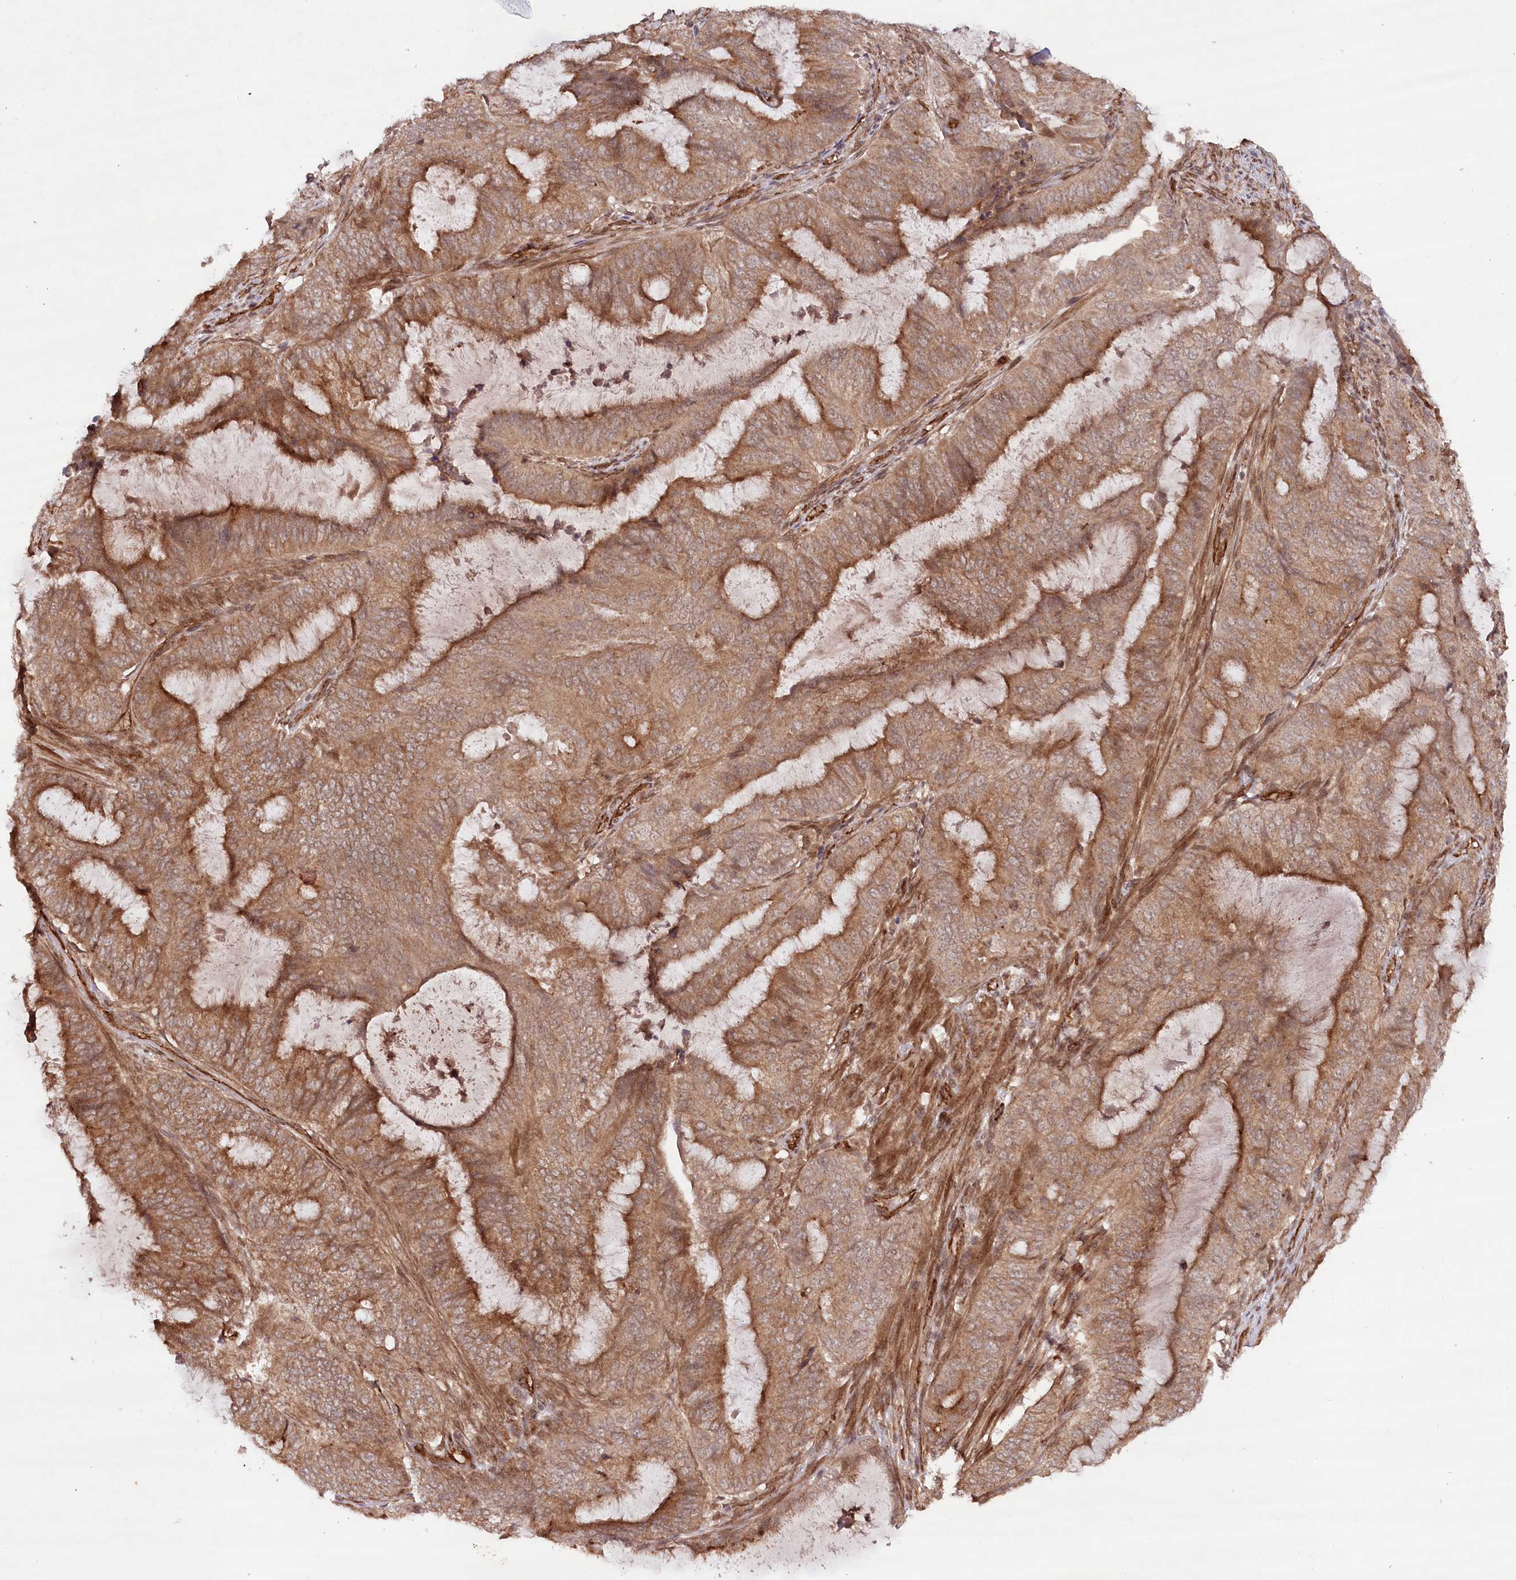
{"staining": {"intensity": "moderate", "quantity": ">75%", "location": "cytoplasmic/membranous"}, "tissue": "endometrial cancer", "cell_type": "Tumor cells", "image_type": "cancer", "snomed": [{"axis": "morphology", "description": "Adenocarcinoma, NOS"}, {"axis": "topography", "description": "Endometrium"}], "caption": "Human endometrial cancer stained with a brown dye displays moderate cytoplasmic/membranous positive positivity in approximately >75% of tumor cells.", "gene": "ALKBH8", "patient": {"sex": "female", "age": 51}}